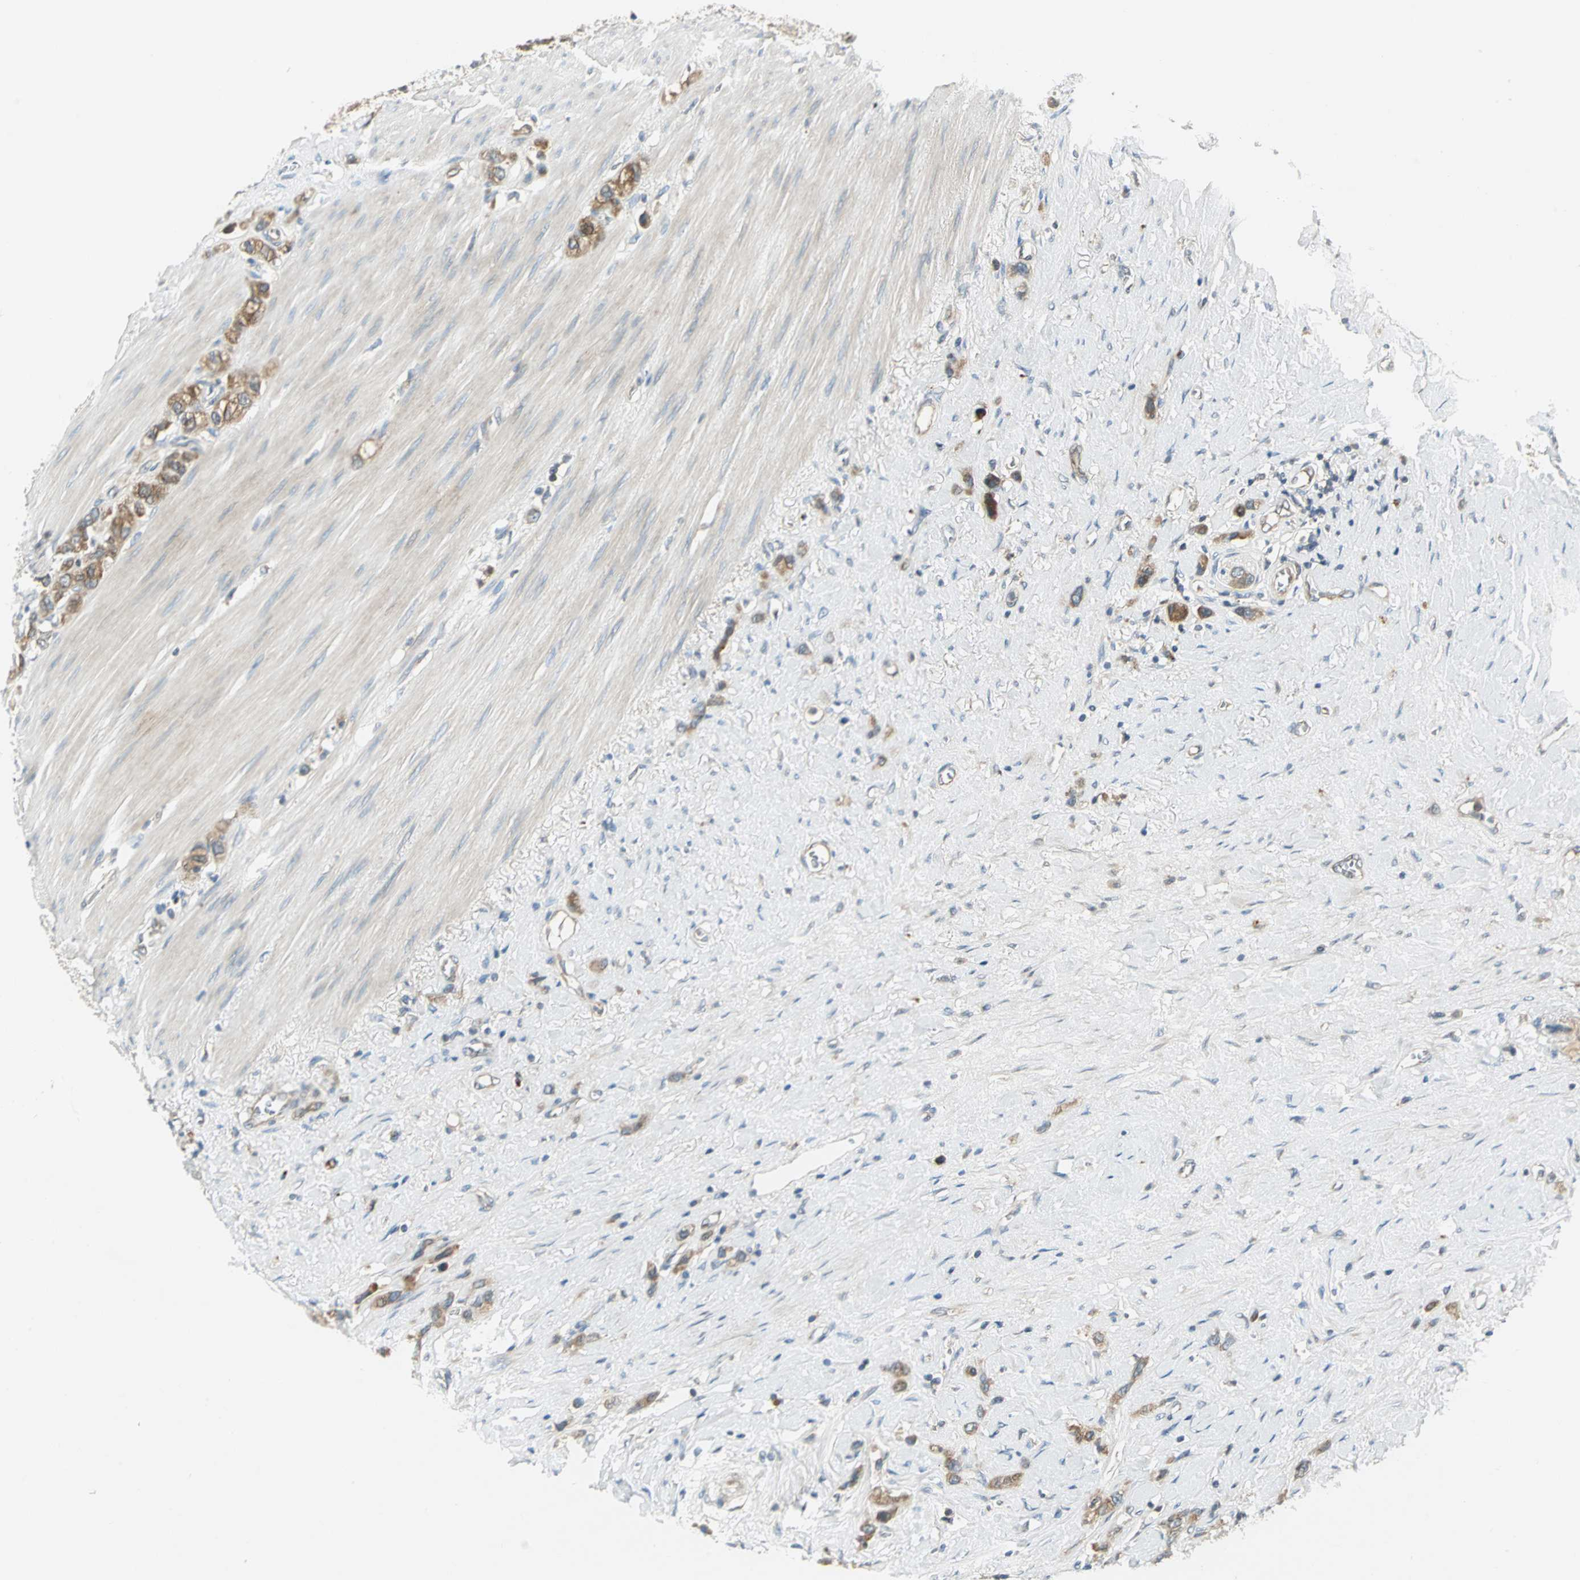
{"staining": {"intensity": "moderate", "quantity": ">75%", "location": "cytoplasmic/membranous"}, "tissue": "stomach cancer", "cell_type": "Tumor cells", "image_type": "cancer", "snomed": [{"axis": "morphology", "description": "Normal tissue, NOS"}, {"axis": "morphology", "description": "Adenocarcinoma, NOS"}, {"axis": "morphology", "description": "Adenocarcinoma, High grade"}, {"axis": "topography", "description": "Stomach, upper"}, {"axis": "topography", "description": "Stomach"}], "caption": "Tumor cells demonstrate moderate cytoplasmic/membranous positivity in about >75% of cells in high-grade adenocarcinoma (stomach).", "gene": "PRKAA1", "patient": {"sex": "female", "age": 65}}